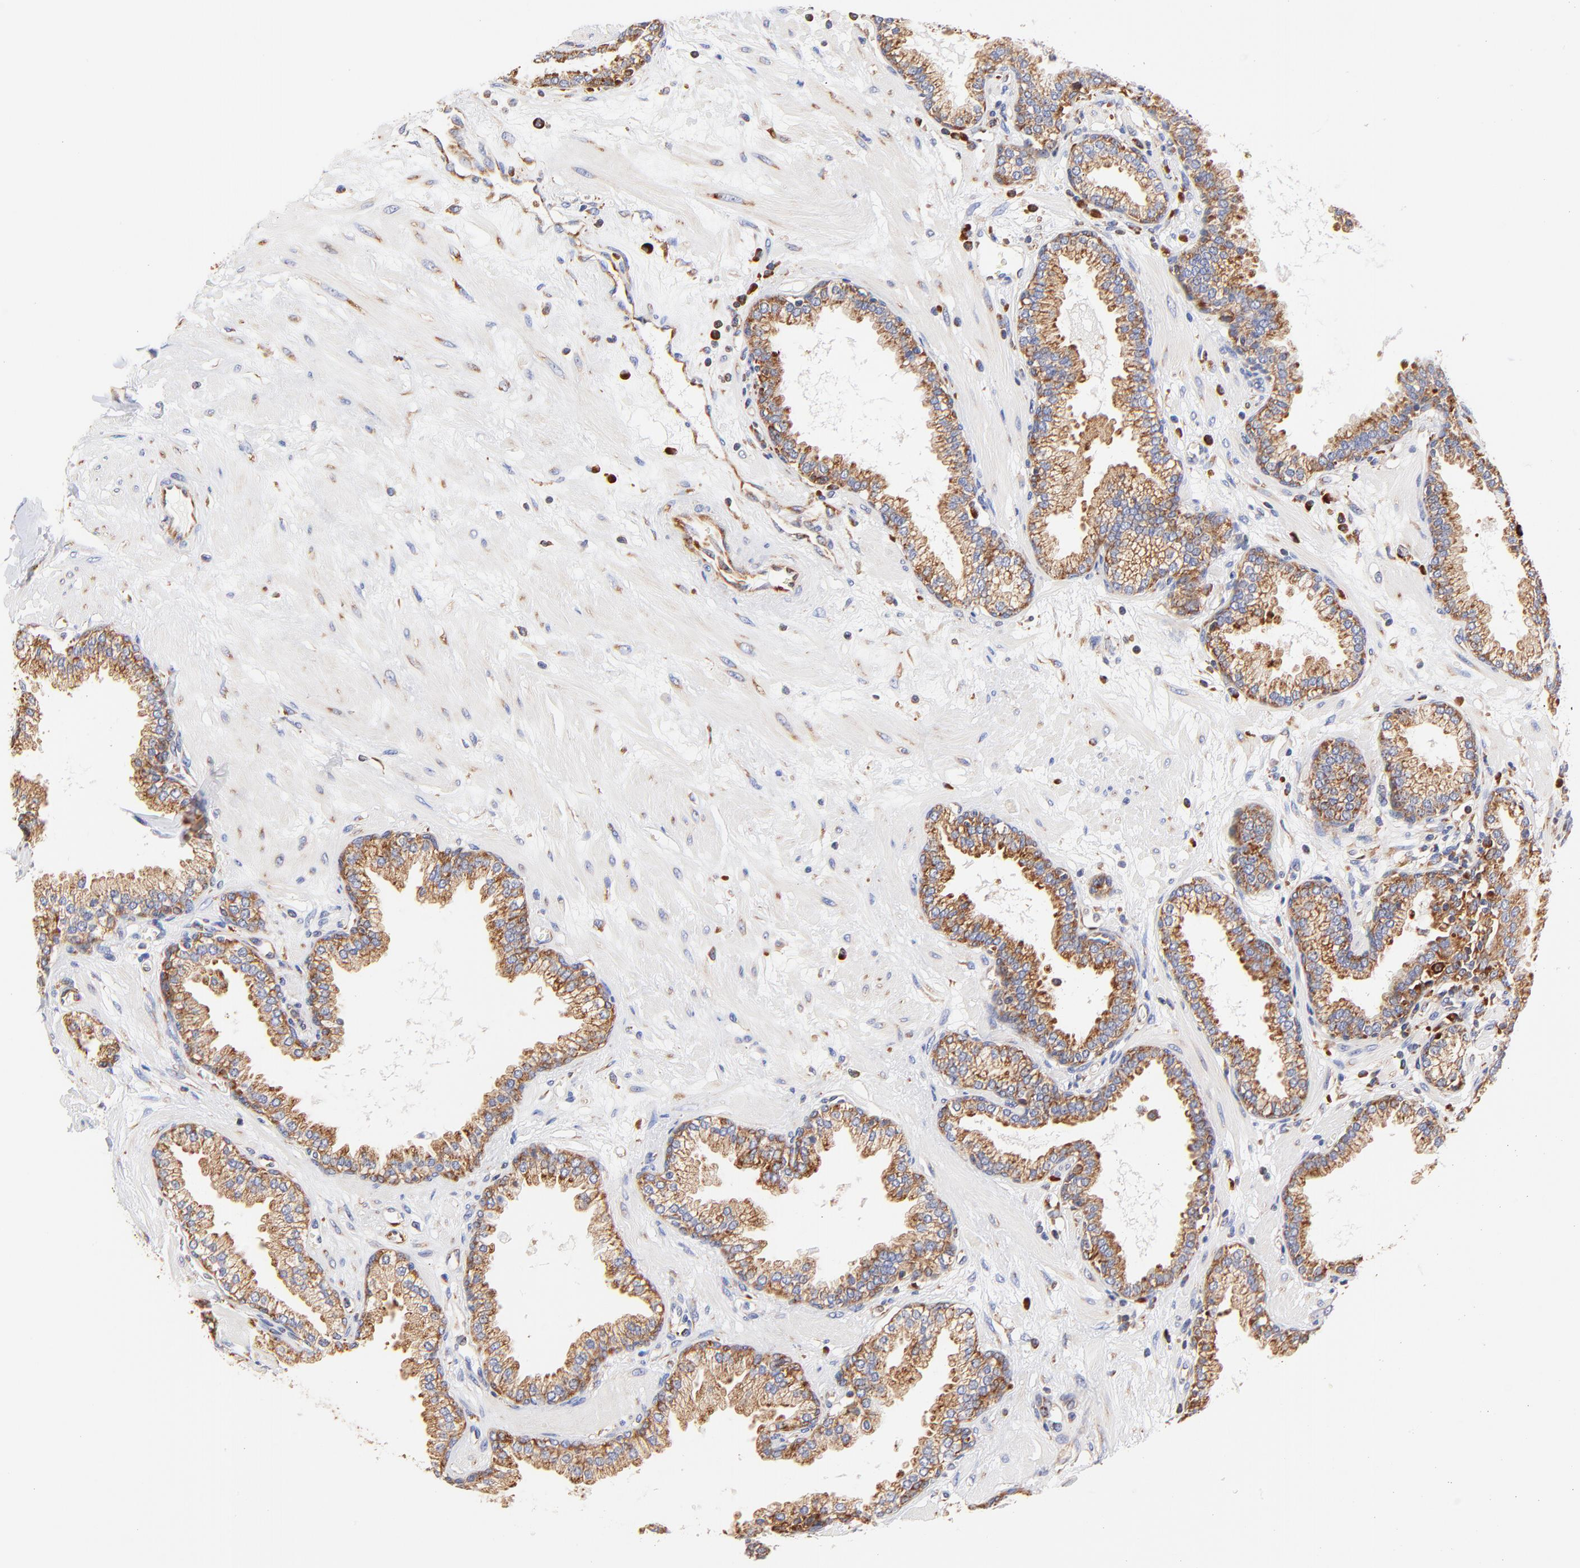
{"staining": {"intensity": "strong", "quantity": ">75%", "location": "cytoplasmic/membranous"}, "tissue": "prostate", "cell_type": "Glandular cells", "image_type": "normal", "snomed": [{"axis": "morphology", "description": "Normal tissue, NOS"}, {"axis": "topography", "description": "Prostate"}], "caption": "Protein staining shows strong cytoplasmic/membranous staining in about >75% of glandular cells in normal prostate. Nuclei are stained in blue.", "gene": "RPL27", "patient": {"sex": "male", "age": 64}}